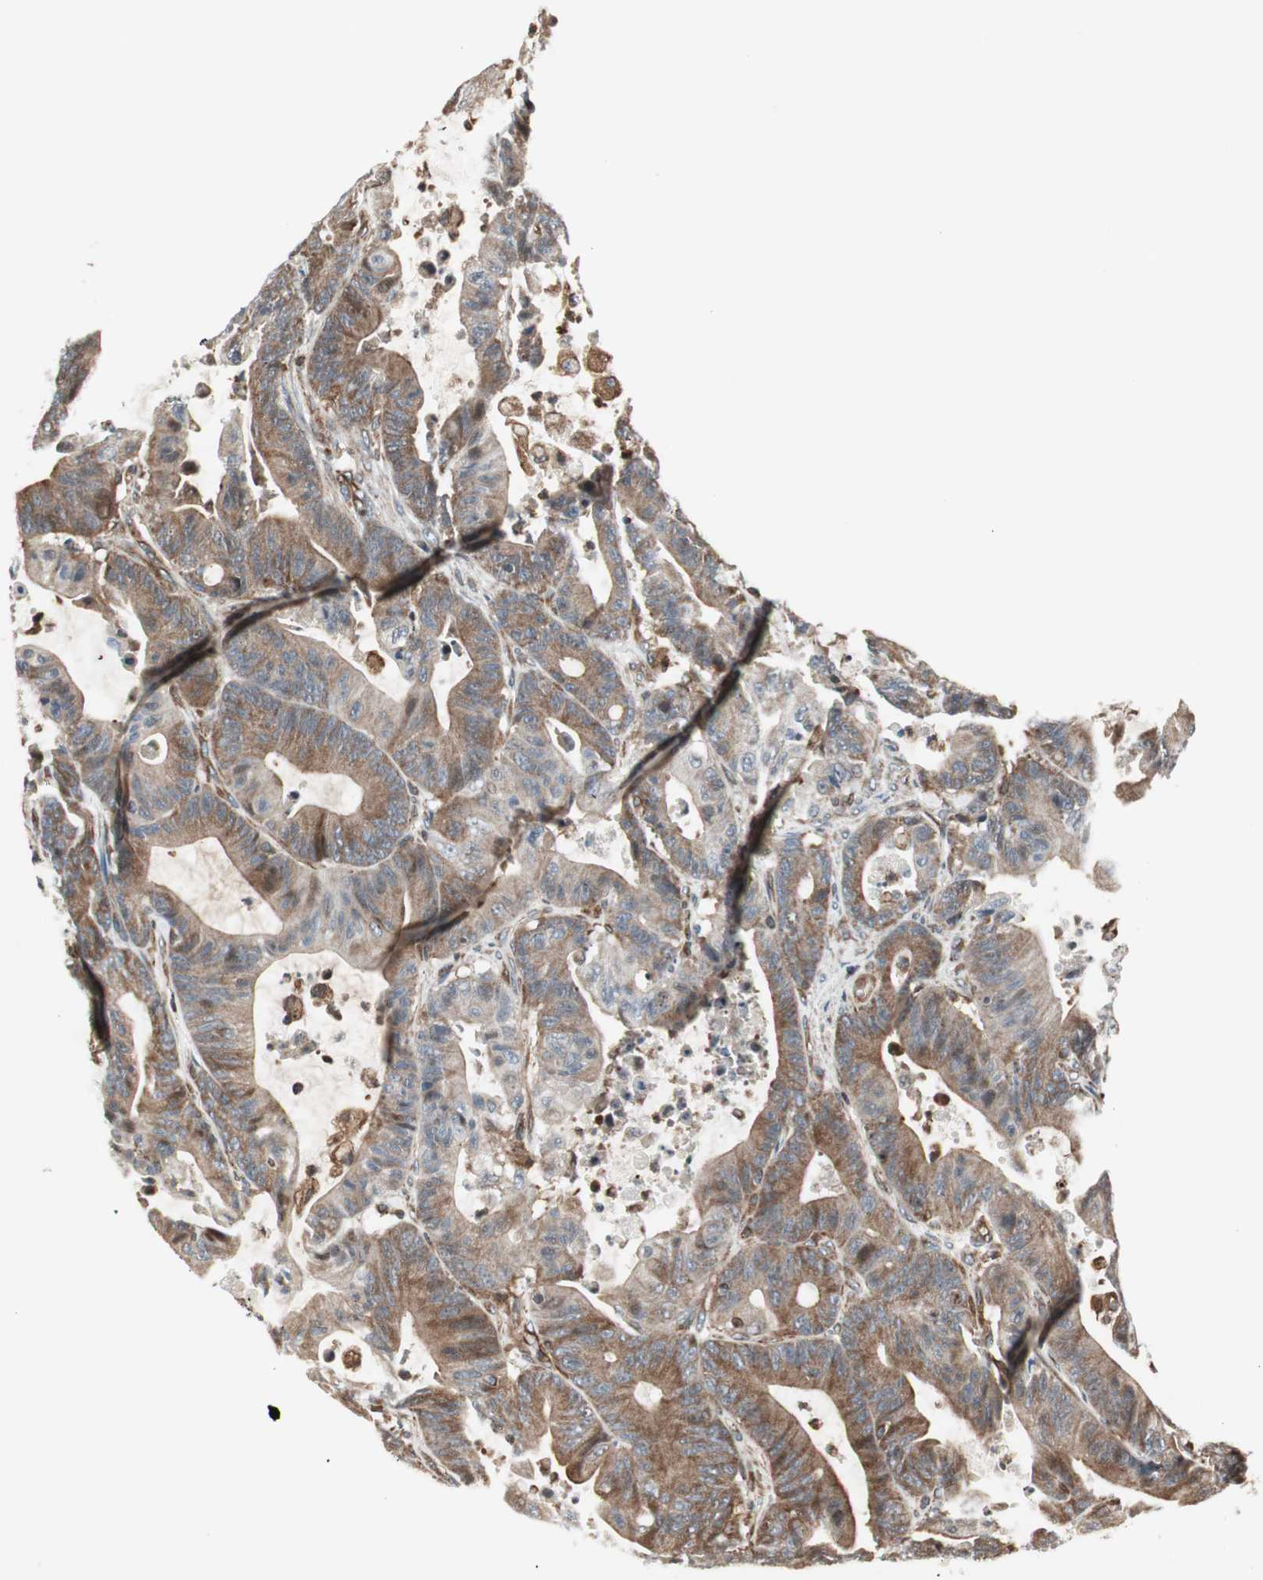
{"staining": {"intensity": "moderate", "quantity": ">75%", "location": "cytoplasmic/membranous"}, "tissue": "colorectal cancer", "cell_type": "Tumor cells", "image_type": "cancer", "snomed": [{"axis": "morphology", "description": "Adenocarcinoma, NOS"}, {"axis": "topography", "description": "Colon"}], "caption": "Human colorectal adenocarcinoma stained with a brown dye exhibits moderate cytoplasmic/membranous positive positivity in approximately >75% of tumor cells.", "gene": "MAD2L2", "patient": {"sex": "female", "age": 84}}